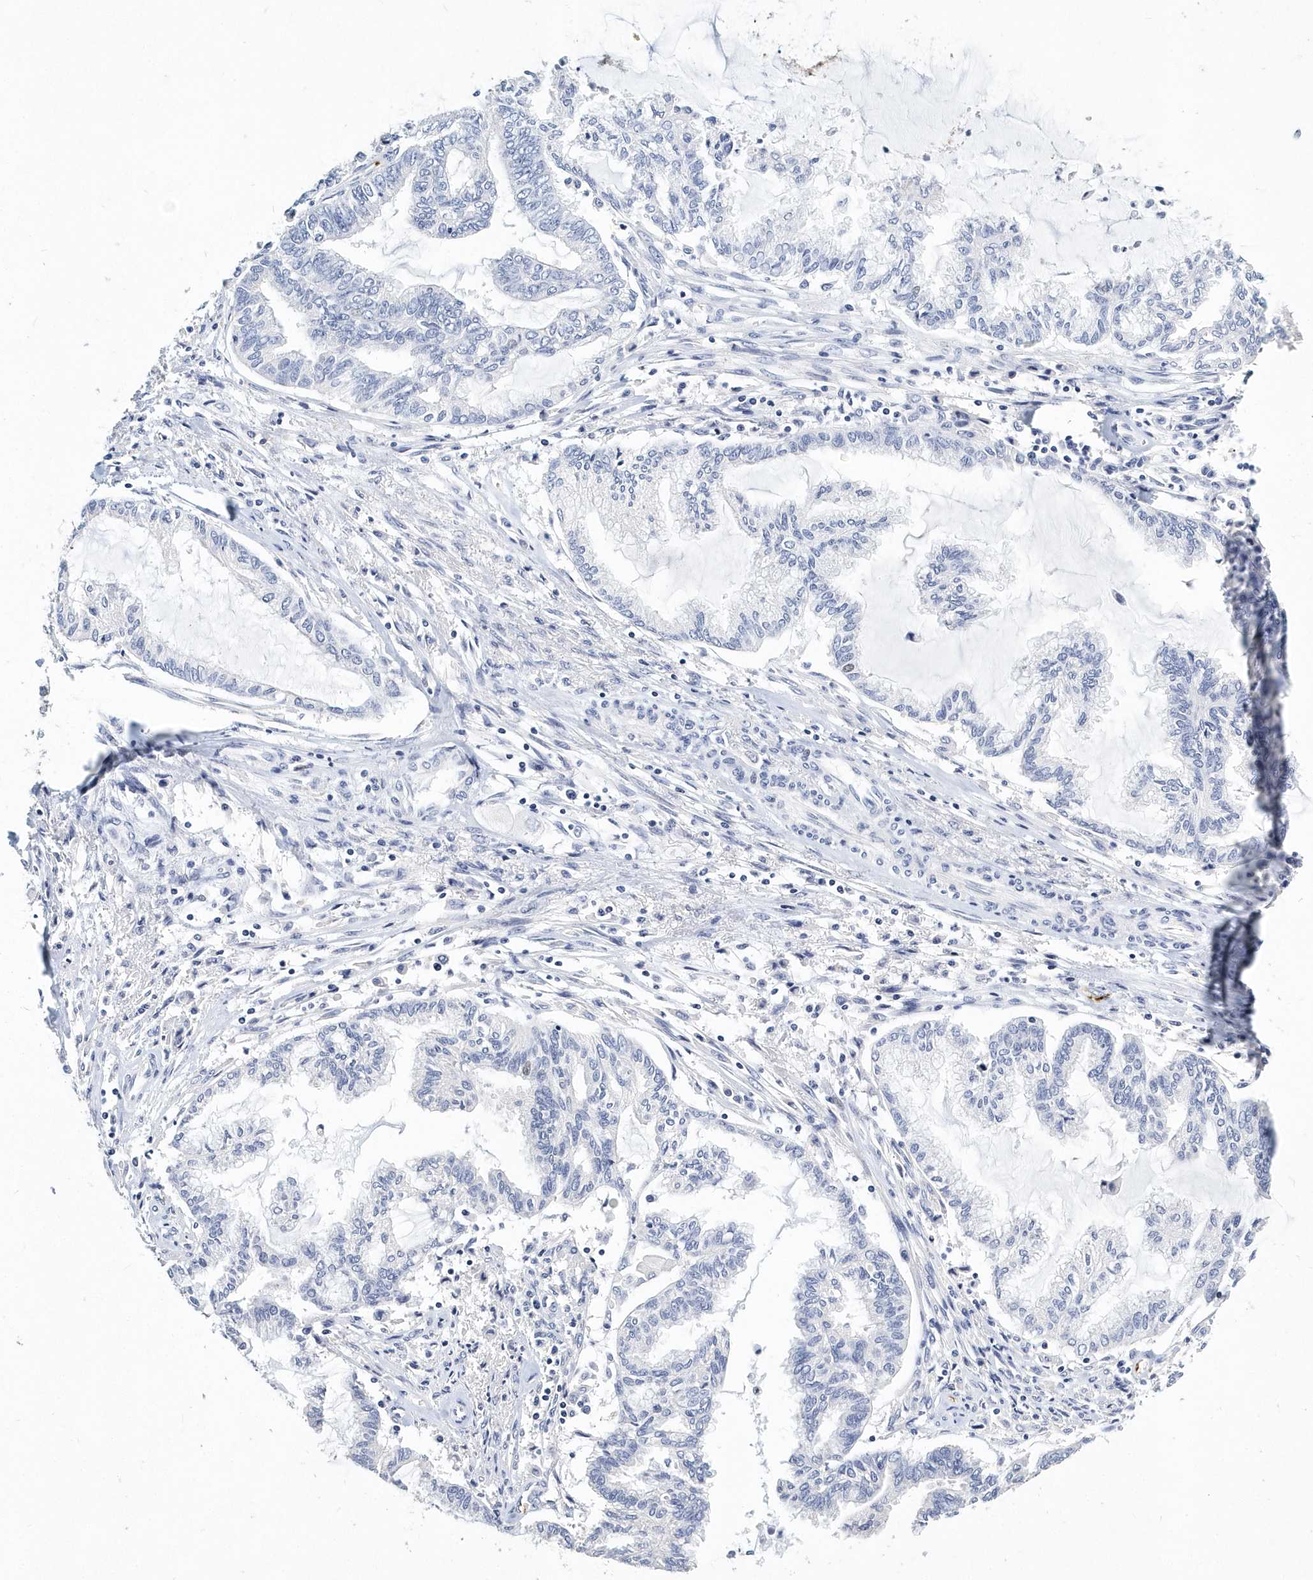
{"staining": {"intensity": "negative", "quantity": "none", "location": "none"}, "tissue": "endometrial cancer", "cell_type": "Tumor cells", "image_type": "cancer", "snomed": [{"axis": "morphology", "description": "Adenocarcinoma, NOS"}, {"axis": "topography", "description": "Endometrium"}], "caption": "Immunohistochemistry histopathology image of neoplastic tissue: human adenocarcinoma (endometrial) stained with DAB demonstrates no significant protein staining in tumor cells.", "gene": "ITGA2B", "patient": {"sex": "female", "age": 86}}